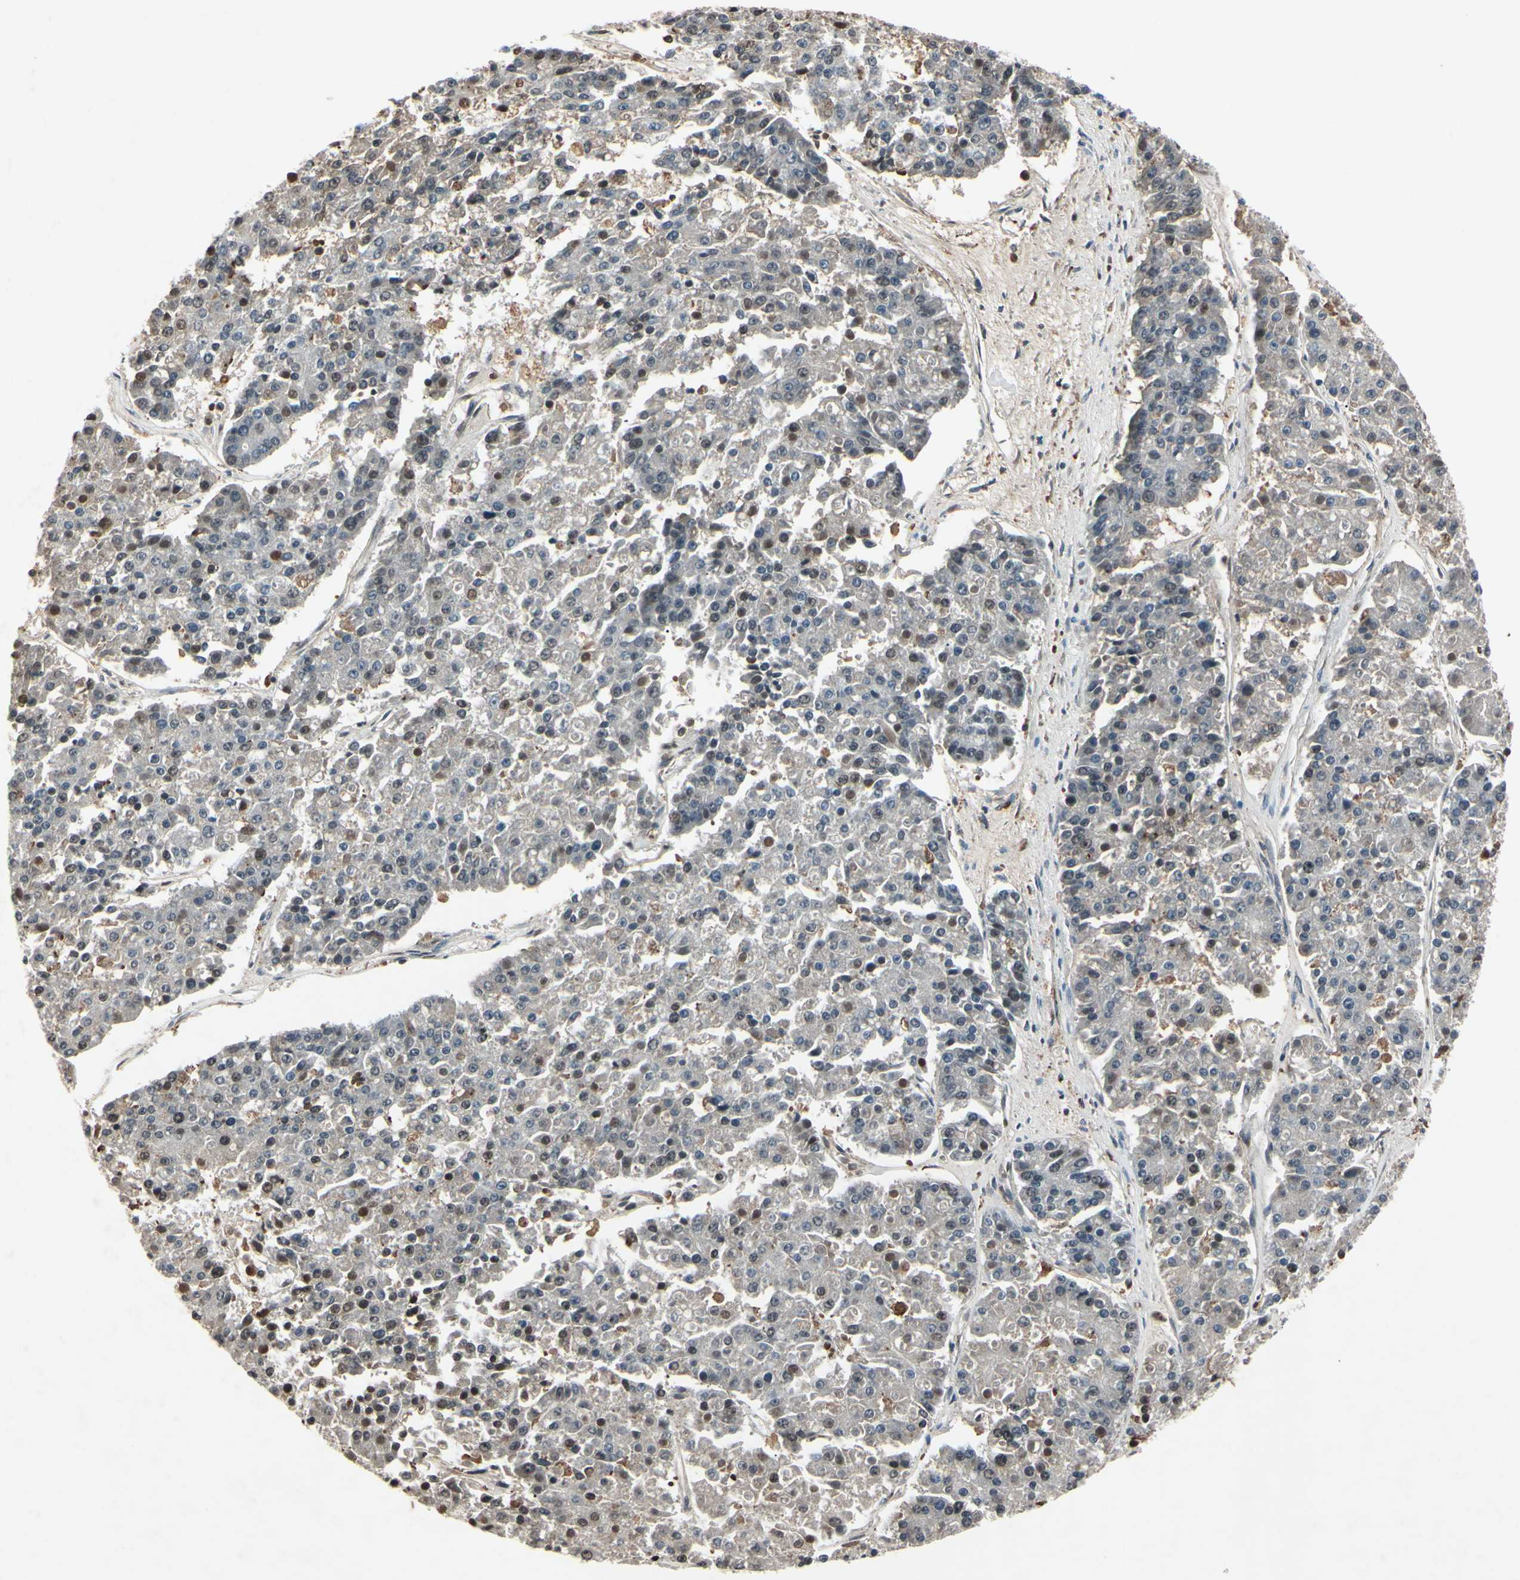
{"staining": {"intensity": "moderate", "quantity": "<25%", "location": "nuclear"}, "tissue": "pancreatic cancer", "cell_type": "Tumor cells", "image_type": "cancer", "snomed": [{"axis": "morphology", "description": "Adenocarcinoma, NOS"}, {"axis": "topography", "description": "Pancreas"}], "caption": "Immunohistochemical staining of adenocarcinoma (pancreatic) exhibits low levels of moderate nuclear protein staining in approximately <25% of tumor cells. (Brightfield microscopy of DAB IHC at high magnification).", "gene": "AEBP1", "patient": {"sex": "male", "age": 50}}